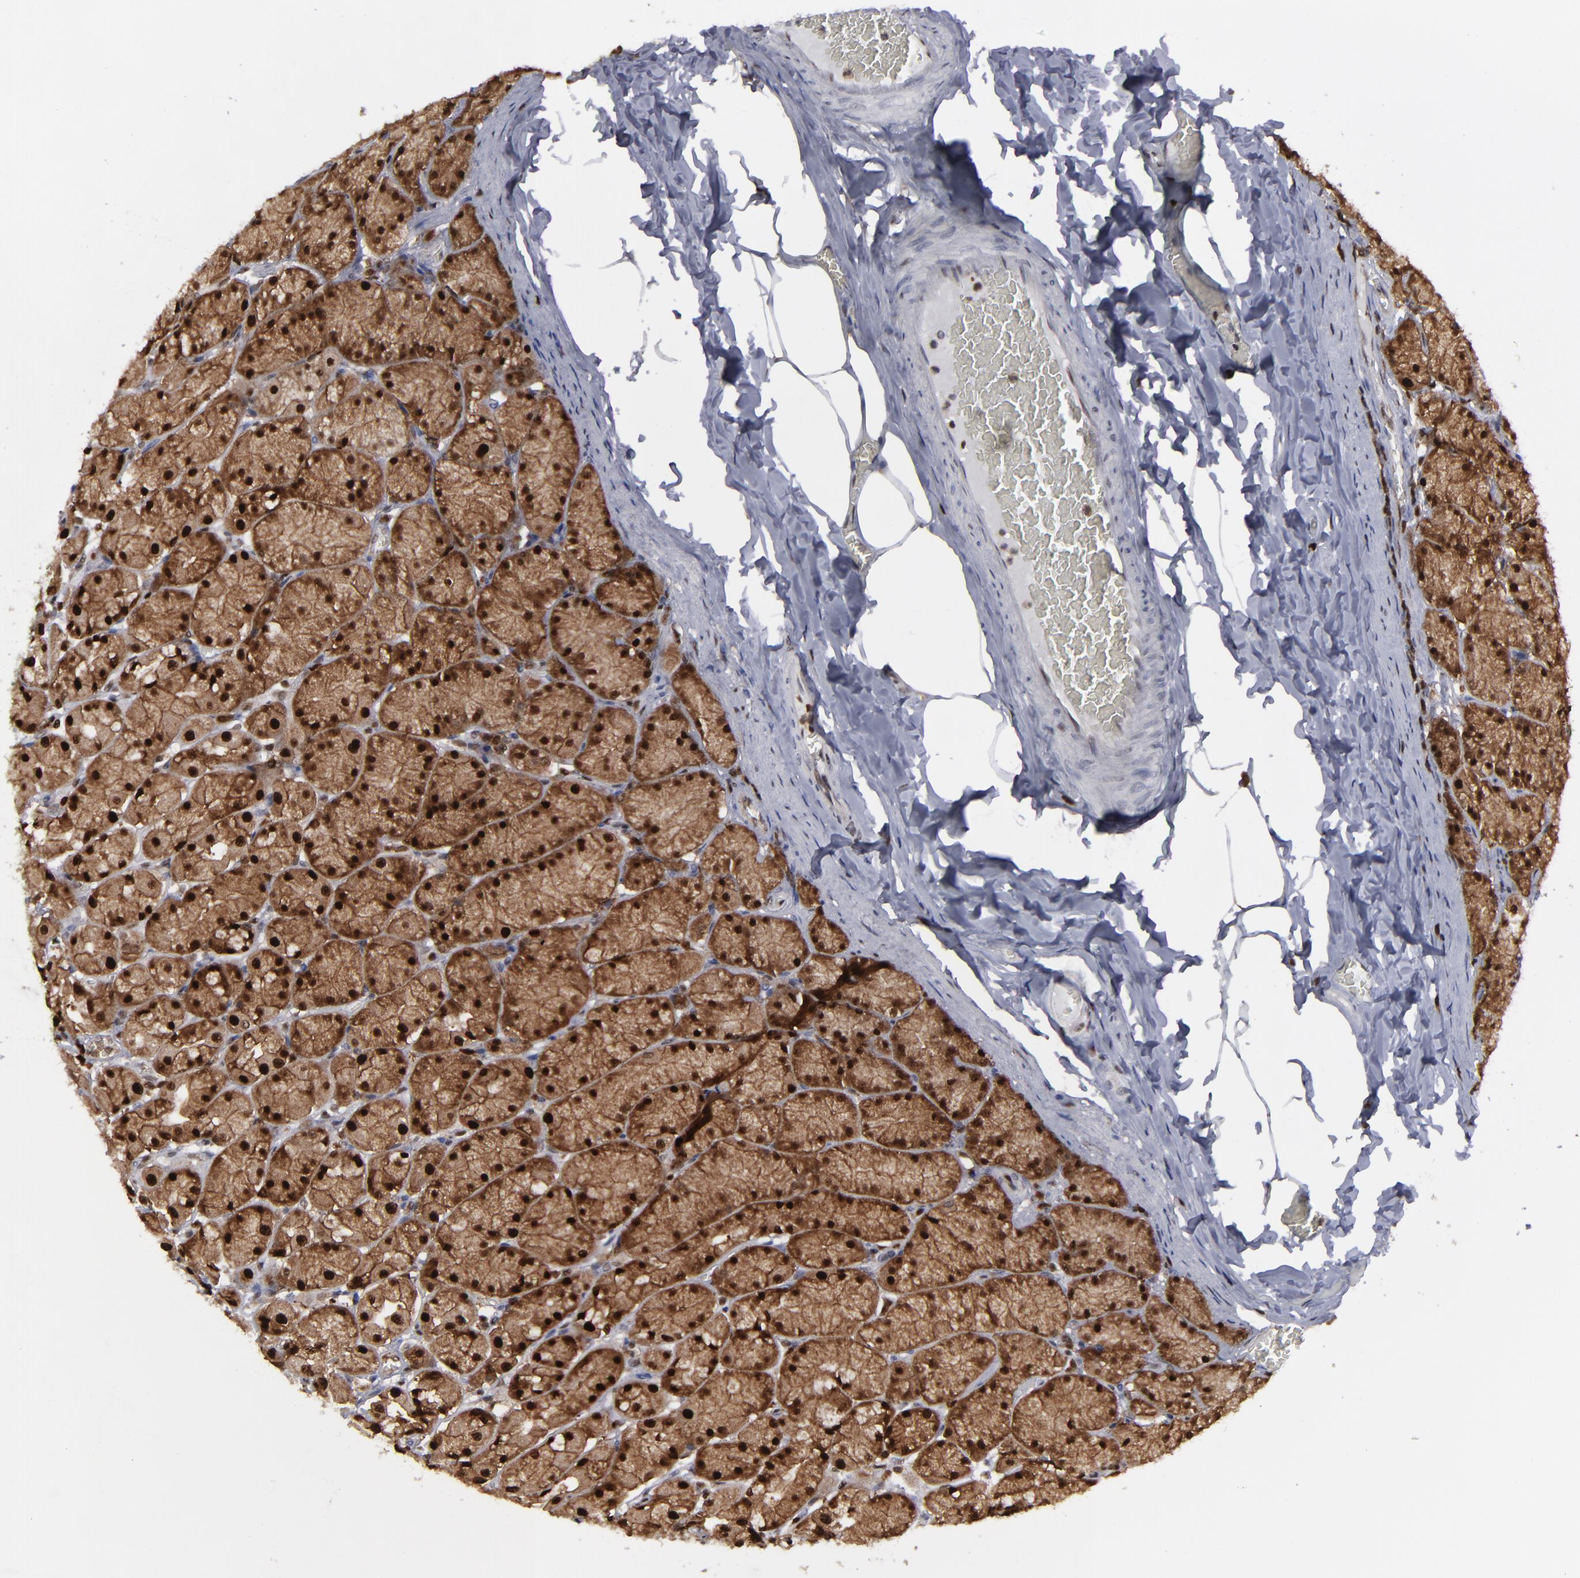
{"staining": {"intensity": "moderate", "quantity": ">75%", "location": "cytoplasmic/membranous,nuclear"}, "tissue": "stomach", "cell_type": "Glandular cells", "image_type": "normal", "snomed": [{"axis": "morphology", "description": "Normal tissue, NOS"}, {"axis": "topography", "description": "Stomach, upper"}], "caption": "Glandular cells show medium levels of moderate cytoplasmic/membranous,nuclear positivity in approximately >75% of cells in normal stomach.", "gene": "GSR", "patient": {"sex": "female", "age": 56}}